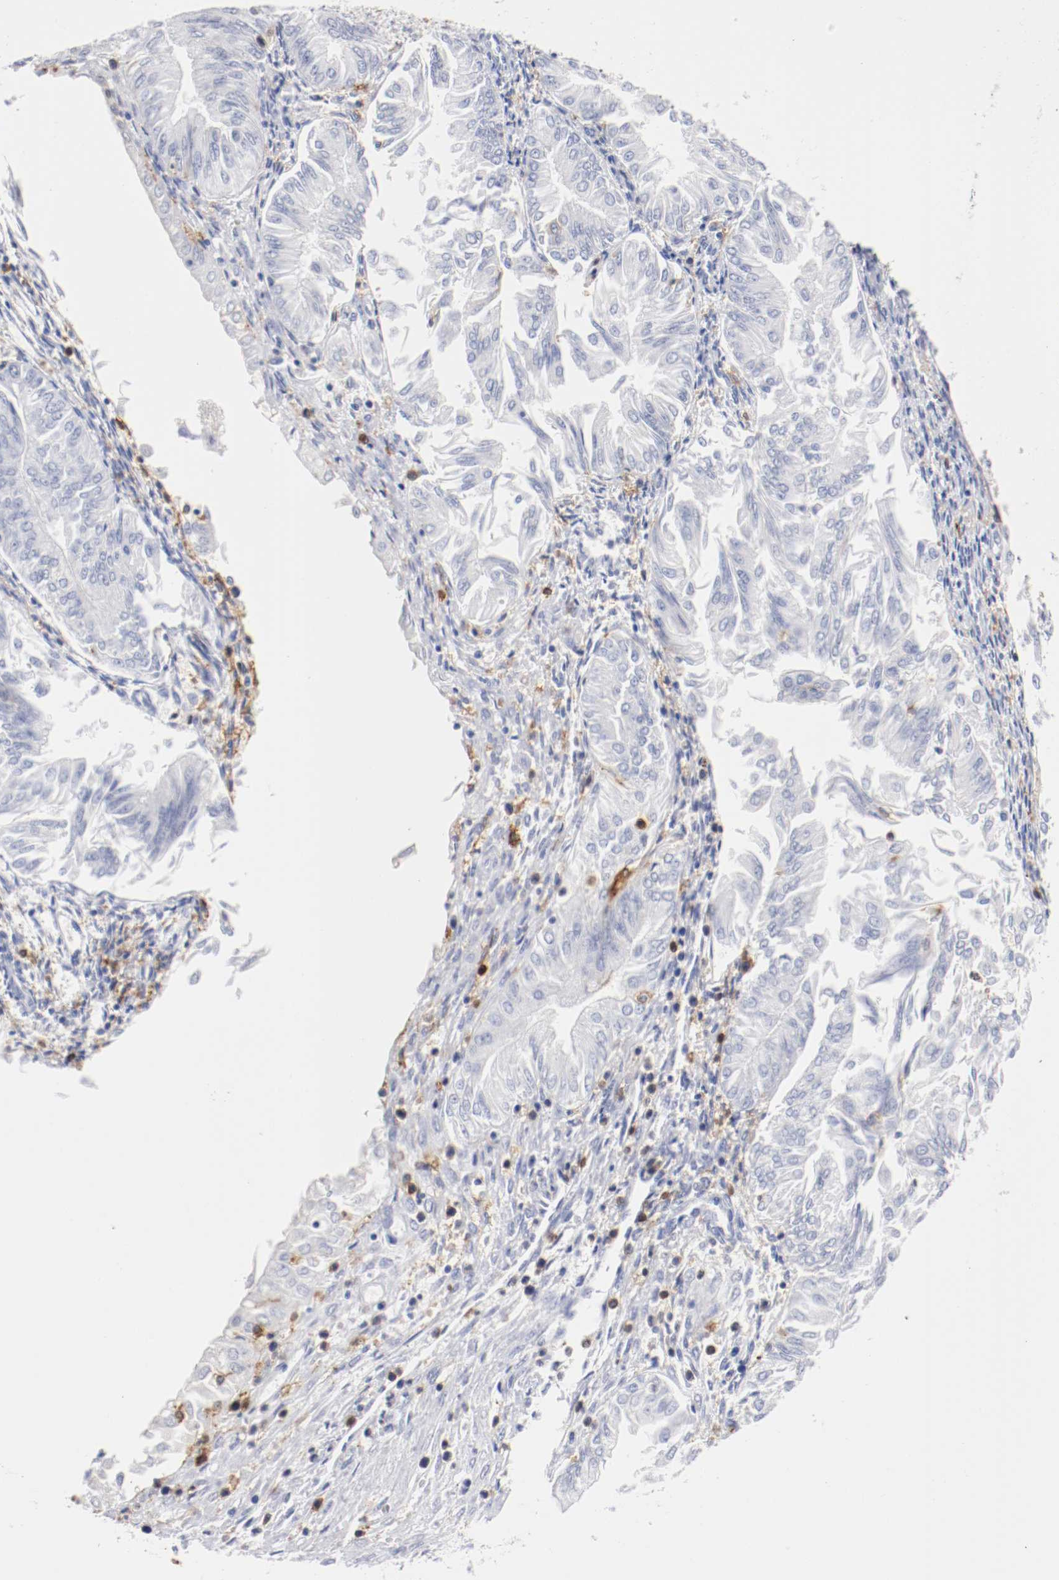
{"staining": {"intensity": "negative", "quantity": "none", "location": "none"}, "tissue": "endometrial cancer", "cell_type": "Tumor cells", "image_type": "cancer", "snomed": [{"axis": "morphology", "description": "Adenocarcinoma, NOS"}, {"axis": "topography", "description": "Endometrium"}], "caption": "DAB immunohistochemical staining of endometrial cancer (adenocarcinoma) exhibits no significant expression in tumor cells.", "gene": "ITGAX", "patient": {"sex": "female", "age": 53}}